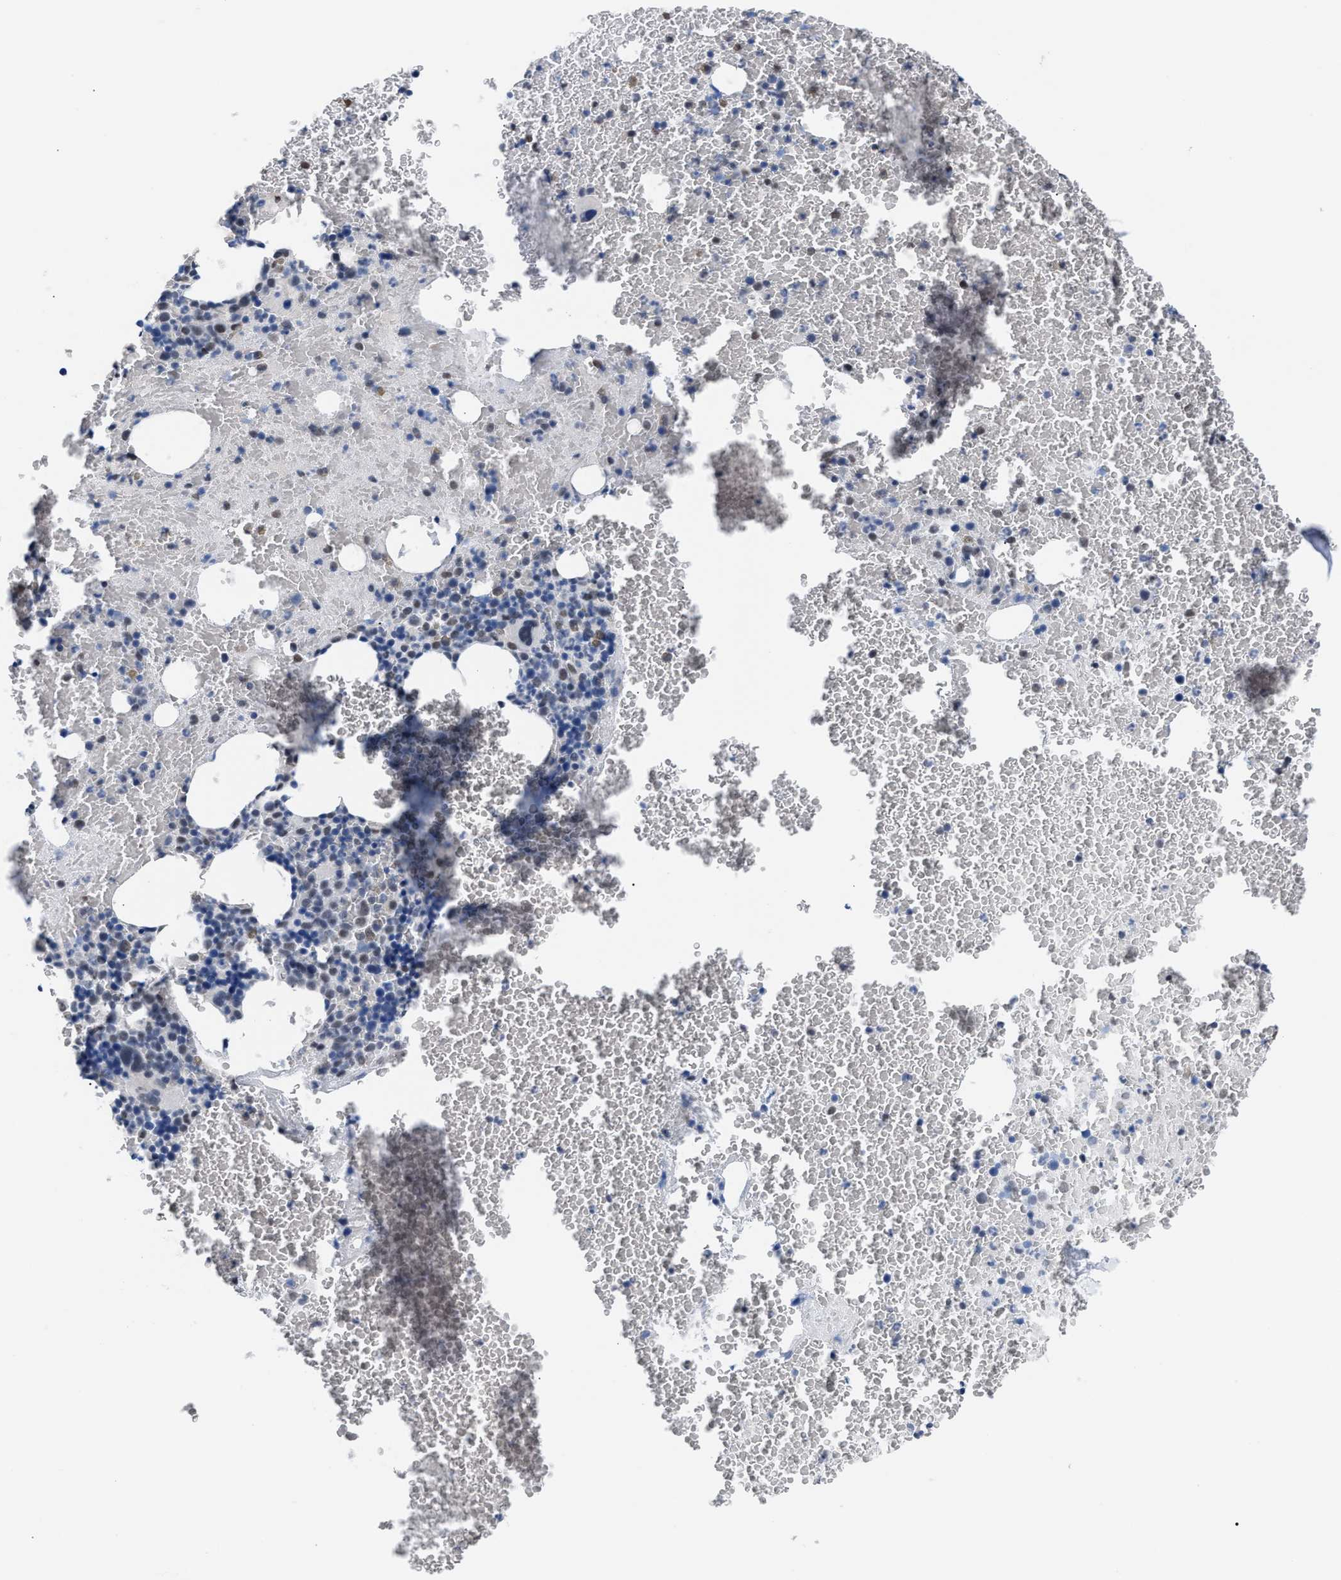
{"staining": {"intensity": "weak", "quantity": "<25%", "location": "nuclear"}, "tissue": "bone marrow", "cell_type": "Hematopoietic cells", "image_type": "normal", "snomed": [{"axis": "morphology", "description": "Normal tissue, NOS"}, {"axis": "morphology", "description": "Inflammation, NOS"}, {"axis": "topography", "description": "Bone marrow"}], "caption": "High power microscopy photomicrograph of an immunohistochemistry (IHC) histopathology image of unremarkable bone marrow, revealing no significant positivity in hematopoietic cells.", "gene": "CCAR2", "patient": {"sex": "male", "age": 47}}